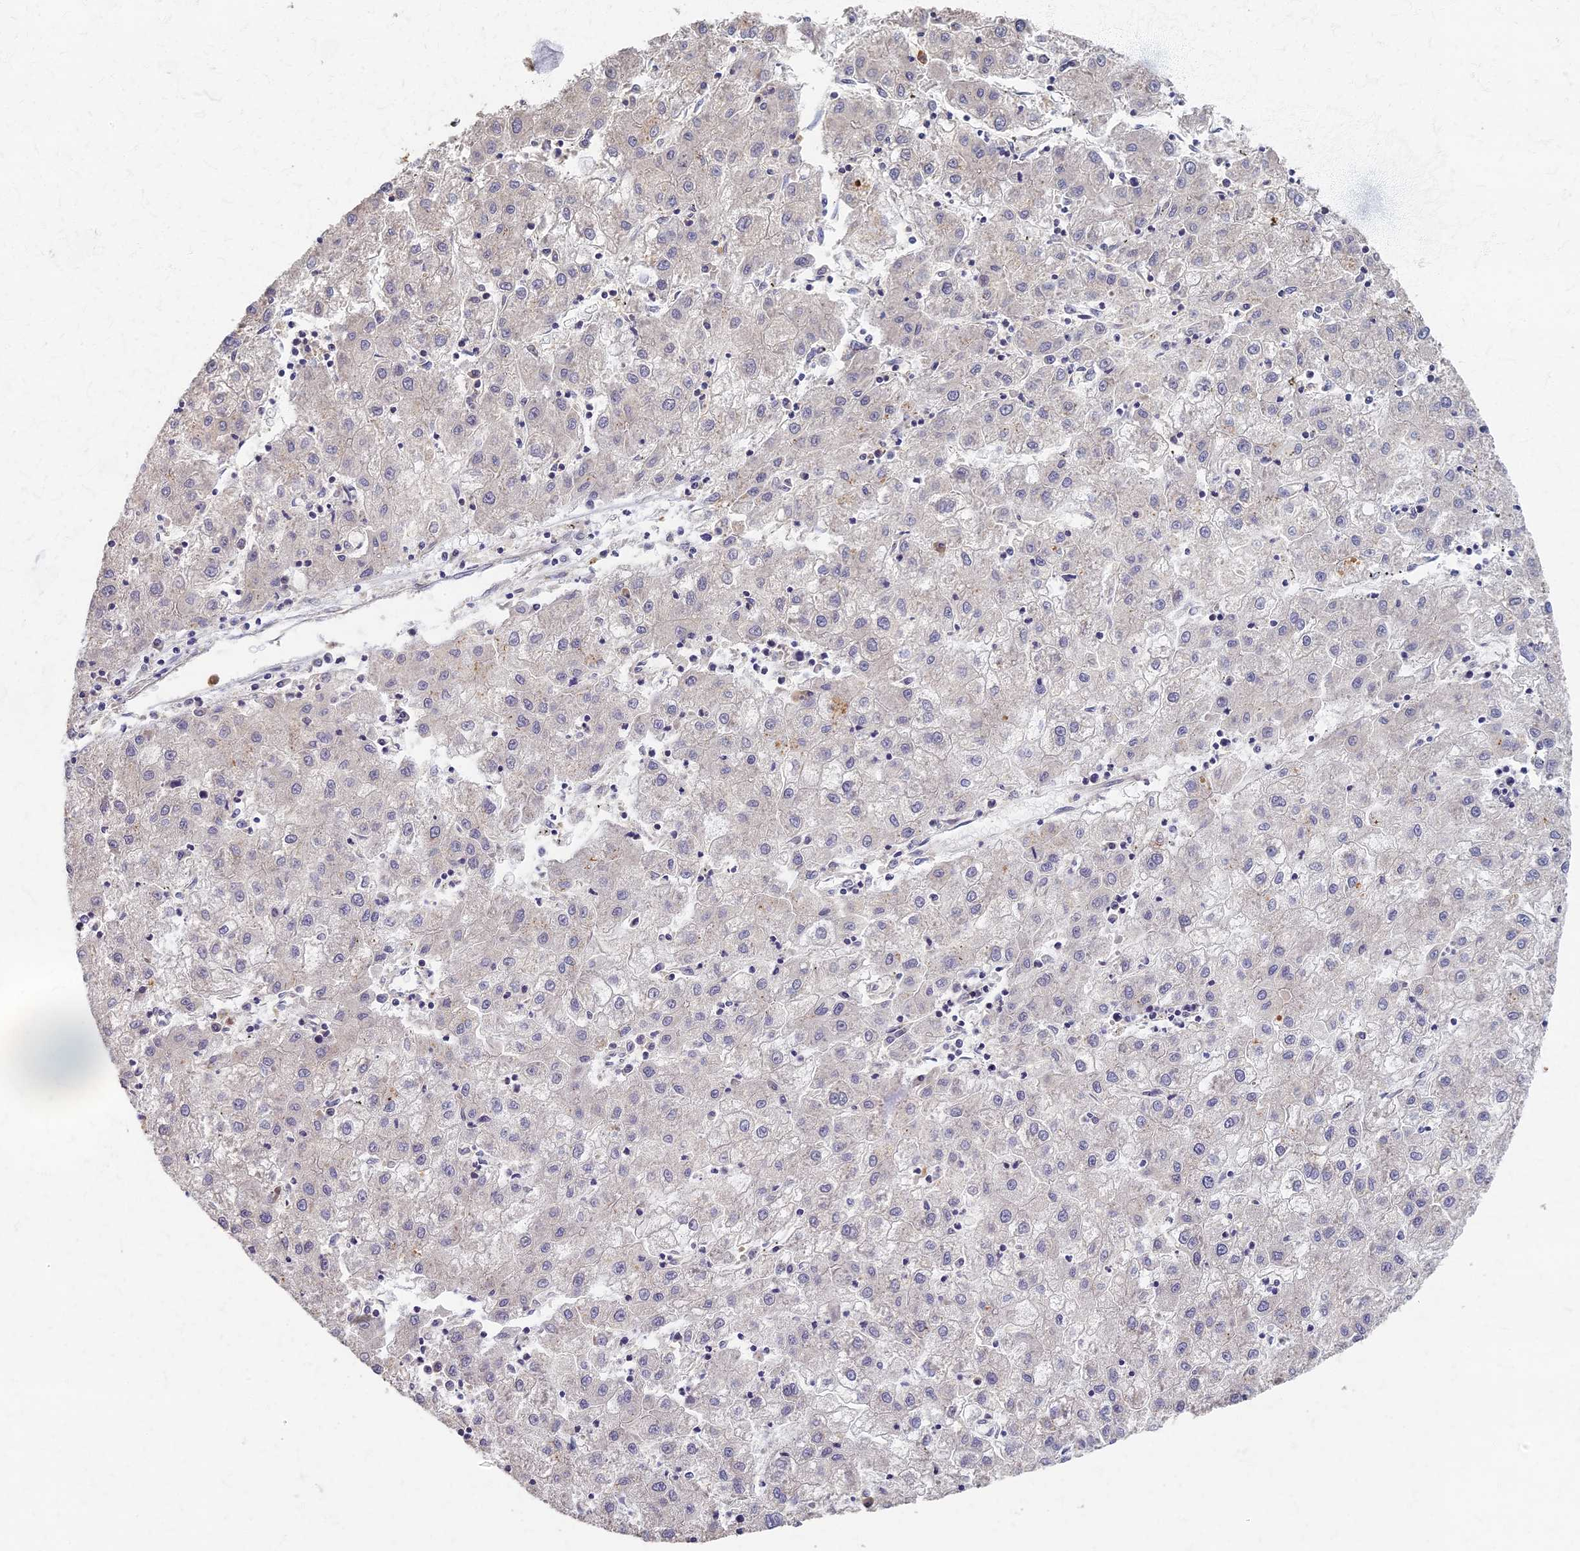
{"staining": {"intensity": "negative", "quantity": "none", "location": "none"}, "tissue": "liver cancer", "cell_type": "Tumor cells", "image_type": "cancer", "snomed": [{"axis": "morphology", "description": "Carcinoma, Hepatocellular, NOS"}, {"axis": "topography", "description": "Liver"}], "caption": "IHC of human liver cancer (hepatocellular carcinoma) displays no expression in tumor cells.", "gene": "AP4E1", "patient": {"sex": "male", "age": 72}}